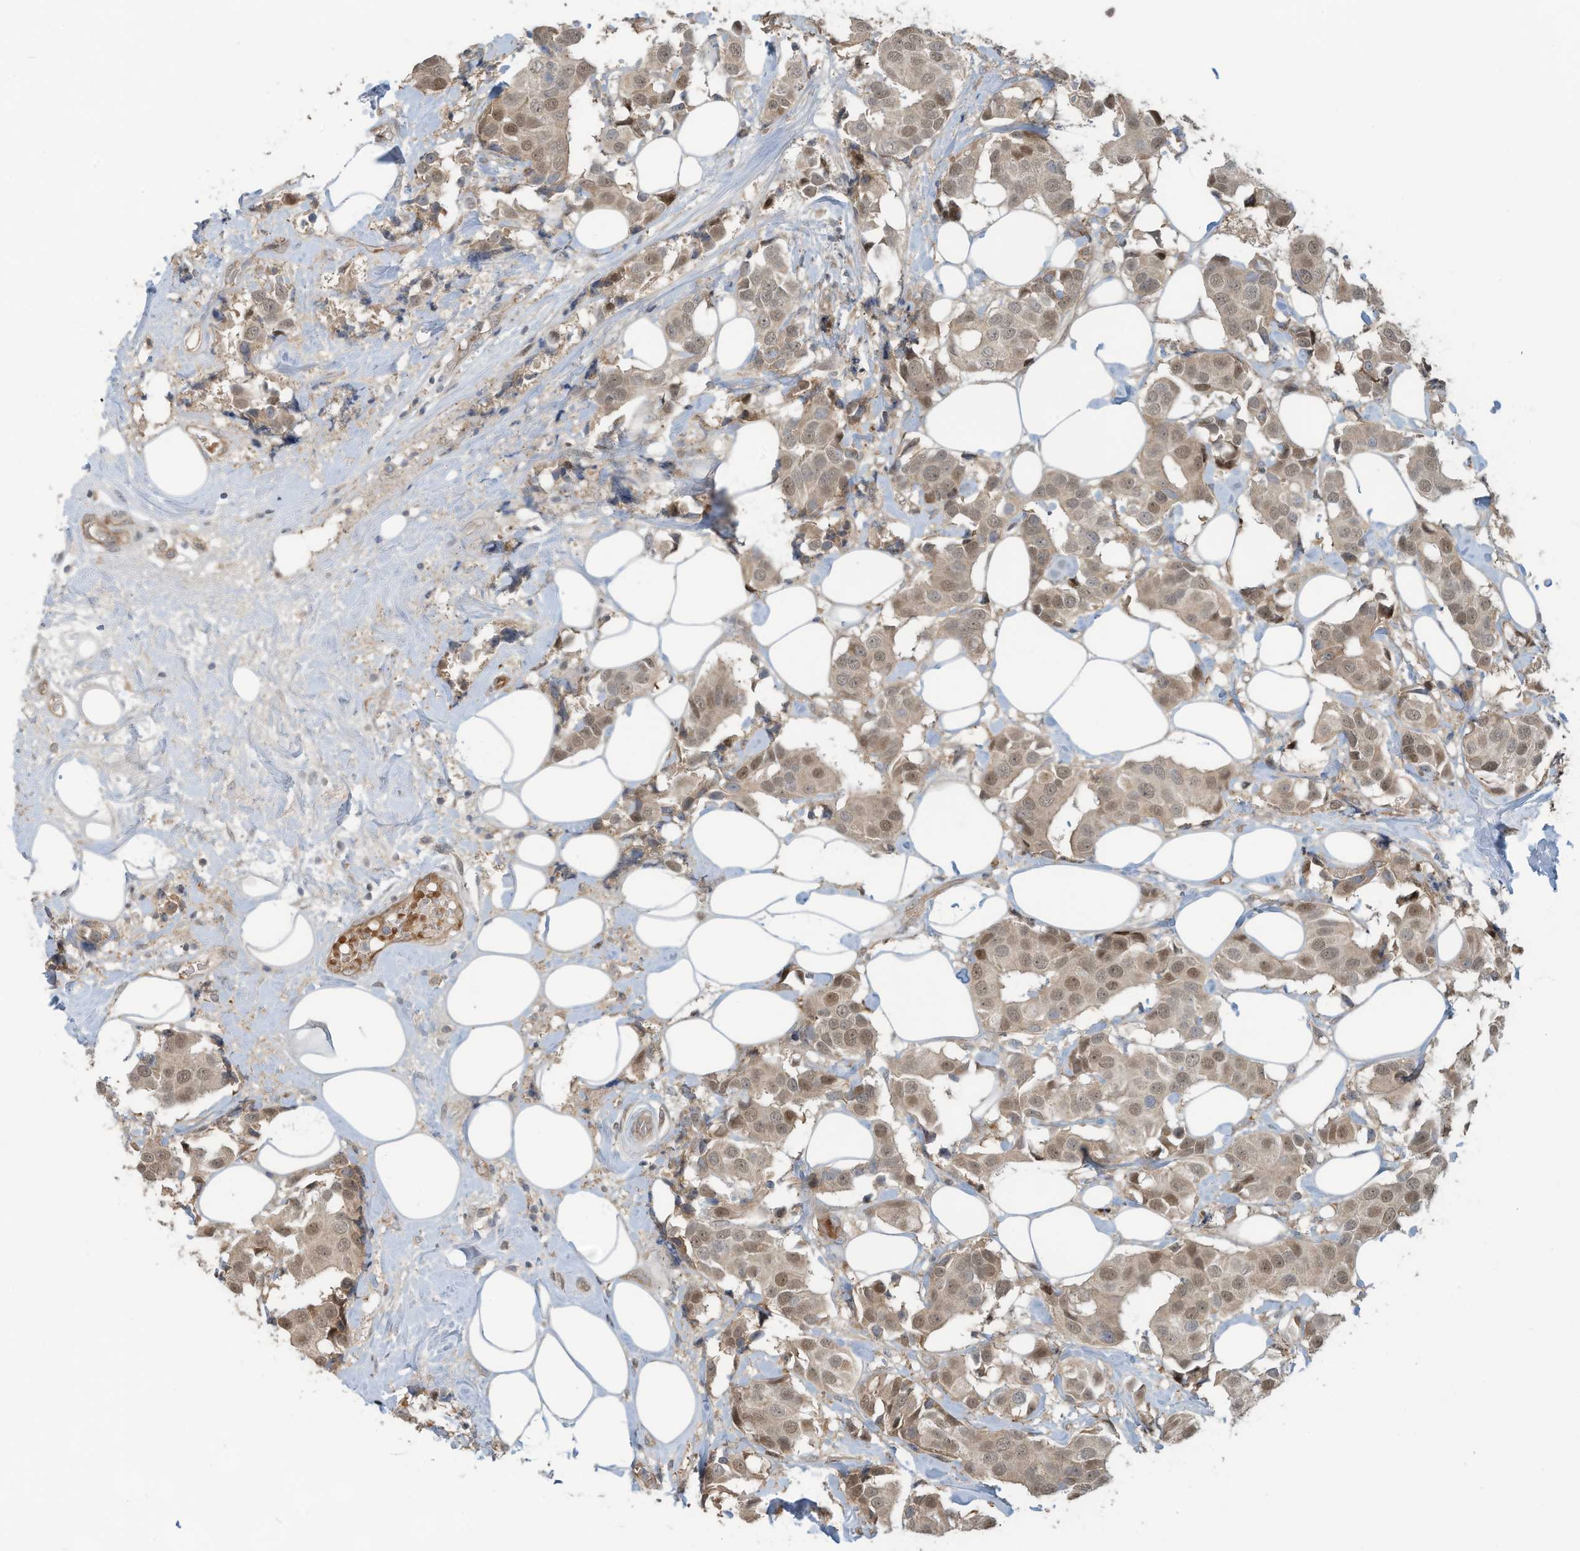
{"staining": {"intensity": "moderate", "quantity": ">75%", "location": "cytoplasmic/membranous,nuclear"}, "tissue": "breast cancer", "cell_type": "Tumor cells", "image_type": "cancer", "snomed": [{"axis": "morphology", "description": "Normal tissue, NOS"}, {"axis": "morphology", "description": "Duct carcinoma"}, {"axis": "topography", "description": "Breast"}], "caption": "Tumor cells exhibit medium levels of moderate cytoplasmic/membranous and nuclear expression in approximately >75% of cells in invasive ductal carcinoma (breast).", "gene": "ERI2", "patient": {"sex": "female", "age": 39}}